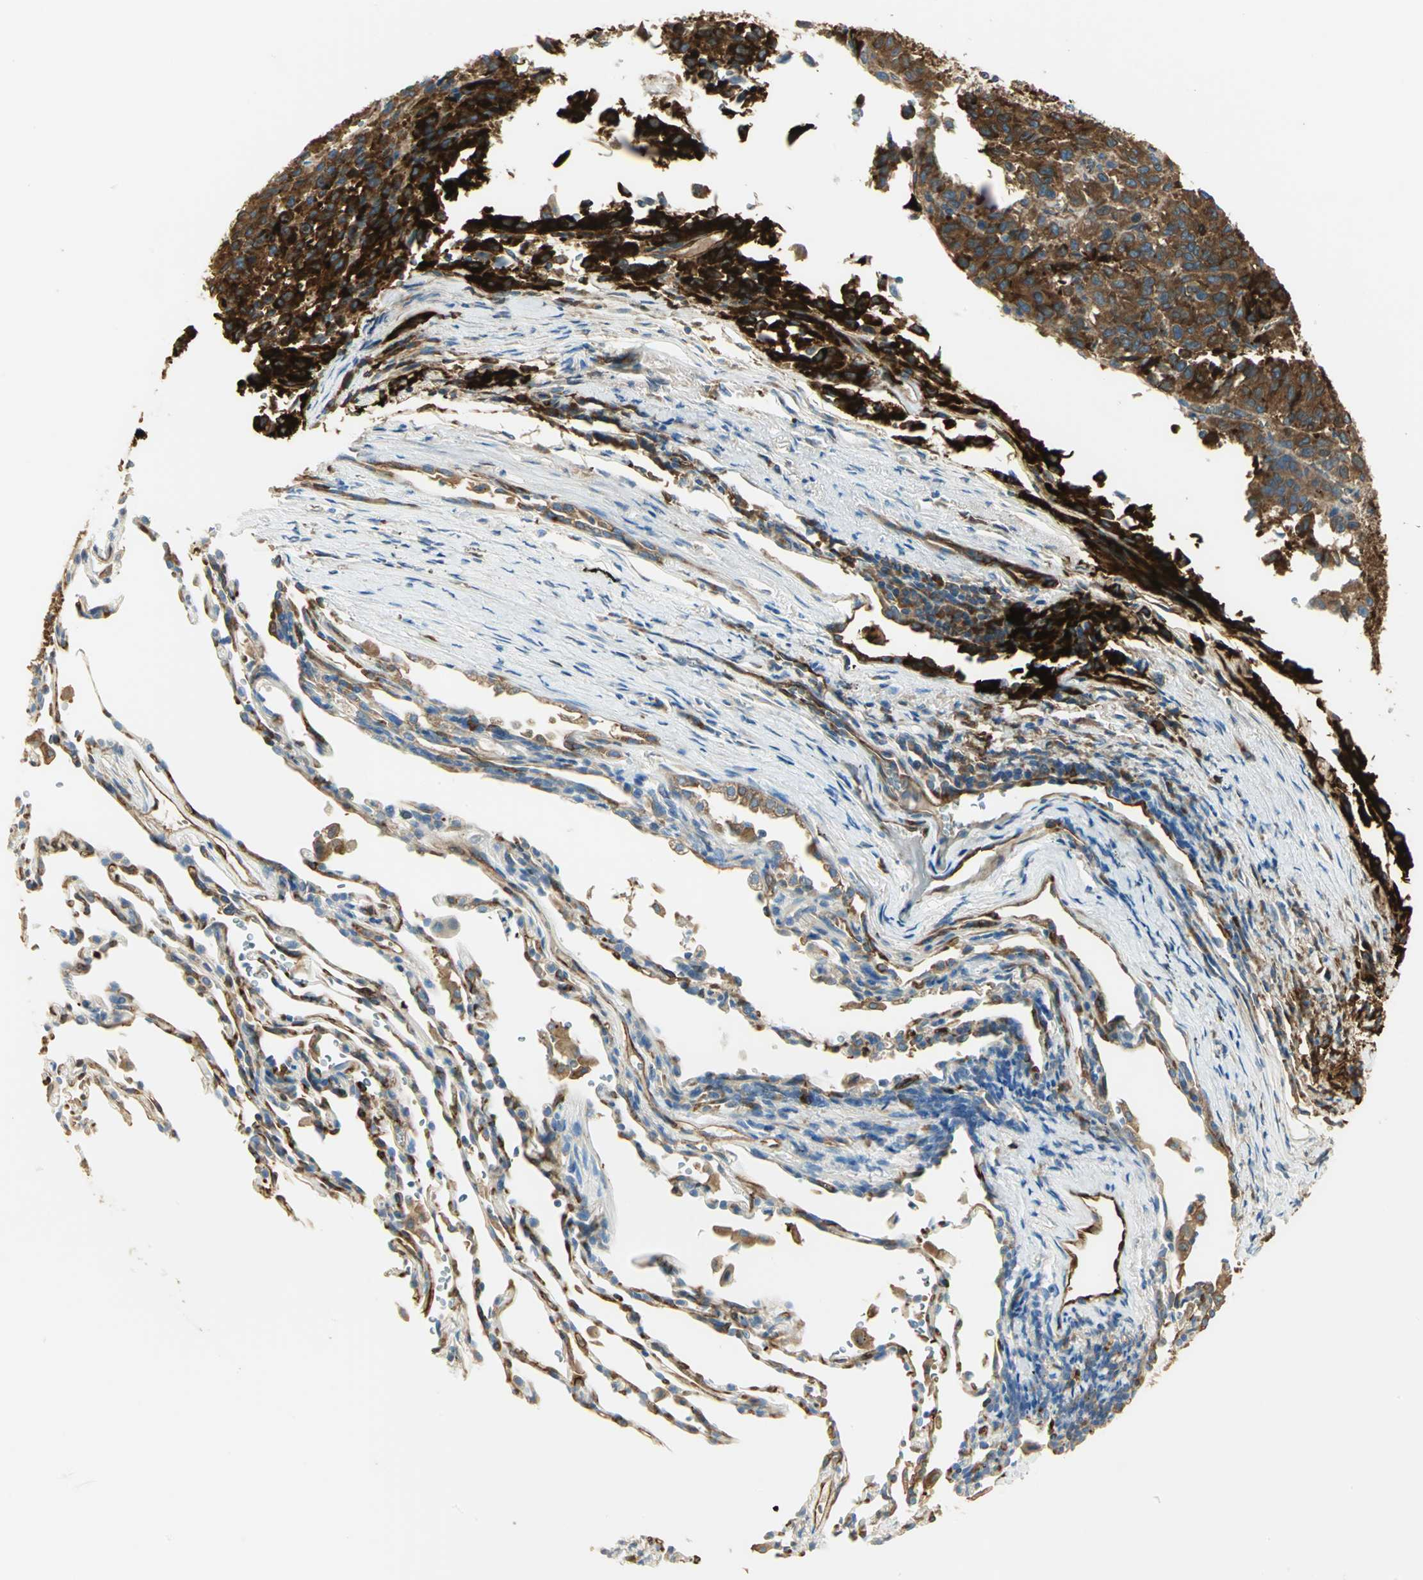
{"staining": {"intensity": "strong", "quantity": ">75%", "location": "cytoplasmic/membranous"}, "tissue": "melanoma", "cell_type": "Tumor cells", "image_type": "cancer", "snomed": [{"axis": "morphology", "description": "Malignant melanoma, Metastatic site"}, {"axis": "topography", "description": "Lung"}], "caption": "A brown stain labels strong cytoplasmic/membranous positivity of a protein in malignant melanoma (metastatic site) tumor cells. (brown staining indicates protein expression, while blue staining denotes nuclei).", "gene": "WARS1", "patient": {"sex": "male", "age": 64}}